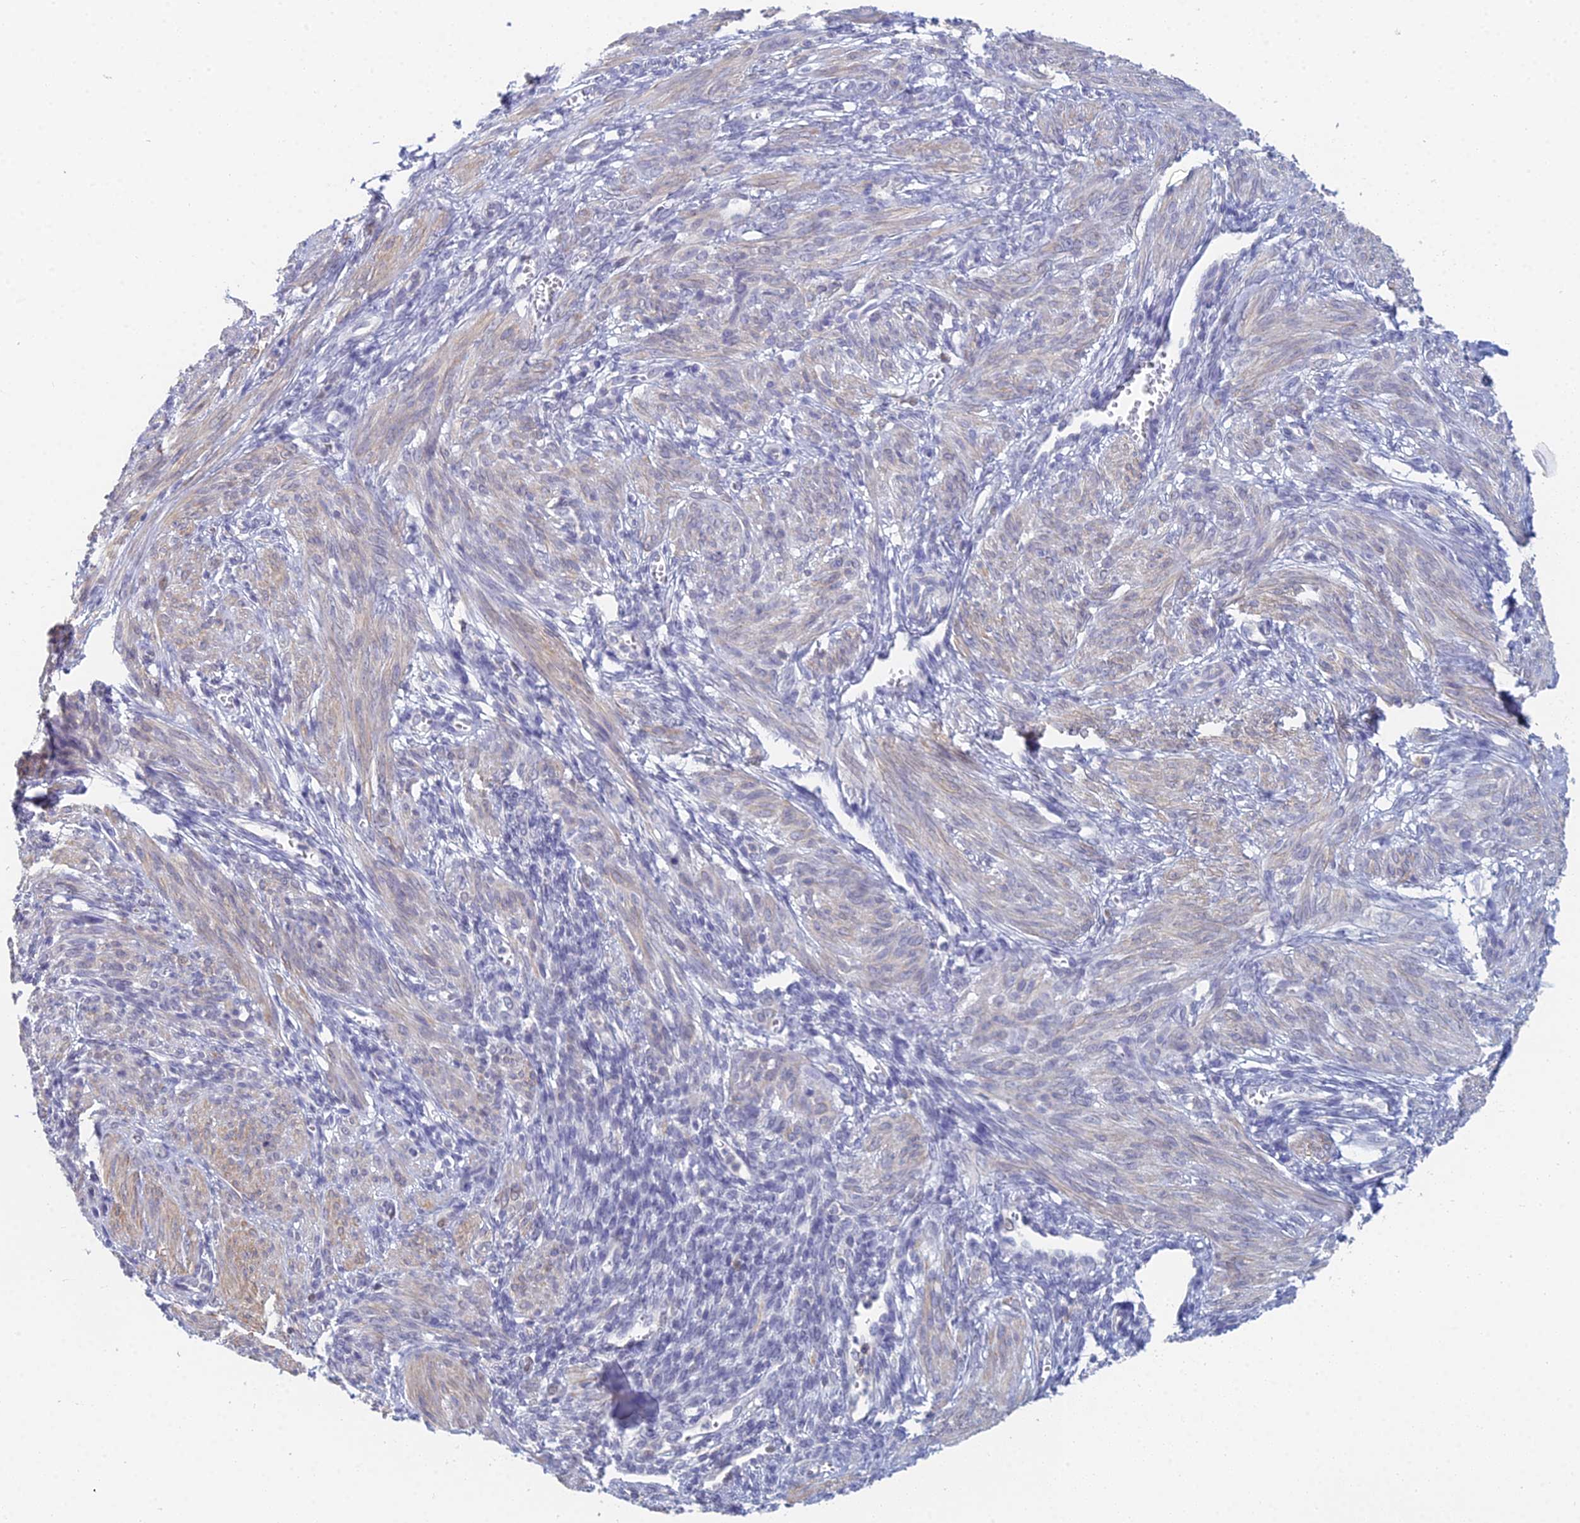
{"staining": {"intensity": "weak", "quantity": ">75%", "location": "cytoplasmic/membranous"}, "tissue": "smooth muscle", "cell_type": "Smooth muscle cells", "image_type": "normal", "snomed": [{"axis": "morphology", "description": "Normal tissue, NOS"}, {"axis": "topography", "description": "Smooth muscle"}], "caption": "Brown immunohistochemical staining in normal smooth muscle demonstrates weak cytoplasmic/membranous staining in approximately >75% of smooth muscle cells. The staining is performed using DAB (3,3'-diaminobenzidine) brown chromogen to label protein expression. The nuclei are counter-stained blue using hematoxylin.", "gene": "MCM2", "patient": {"sex": "female", "age": 39}}